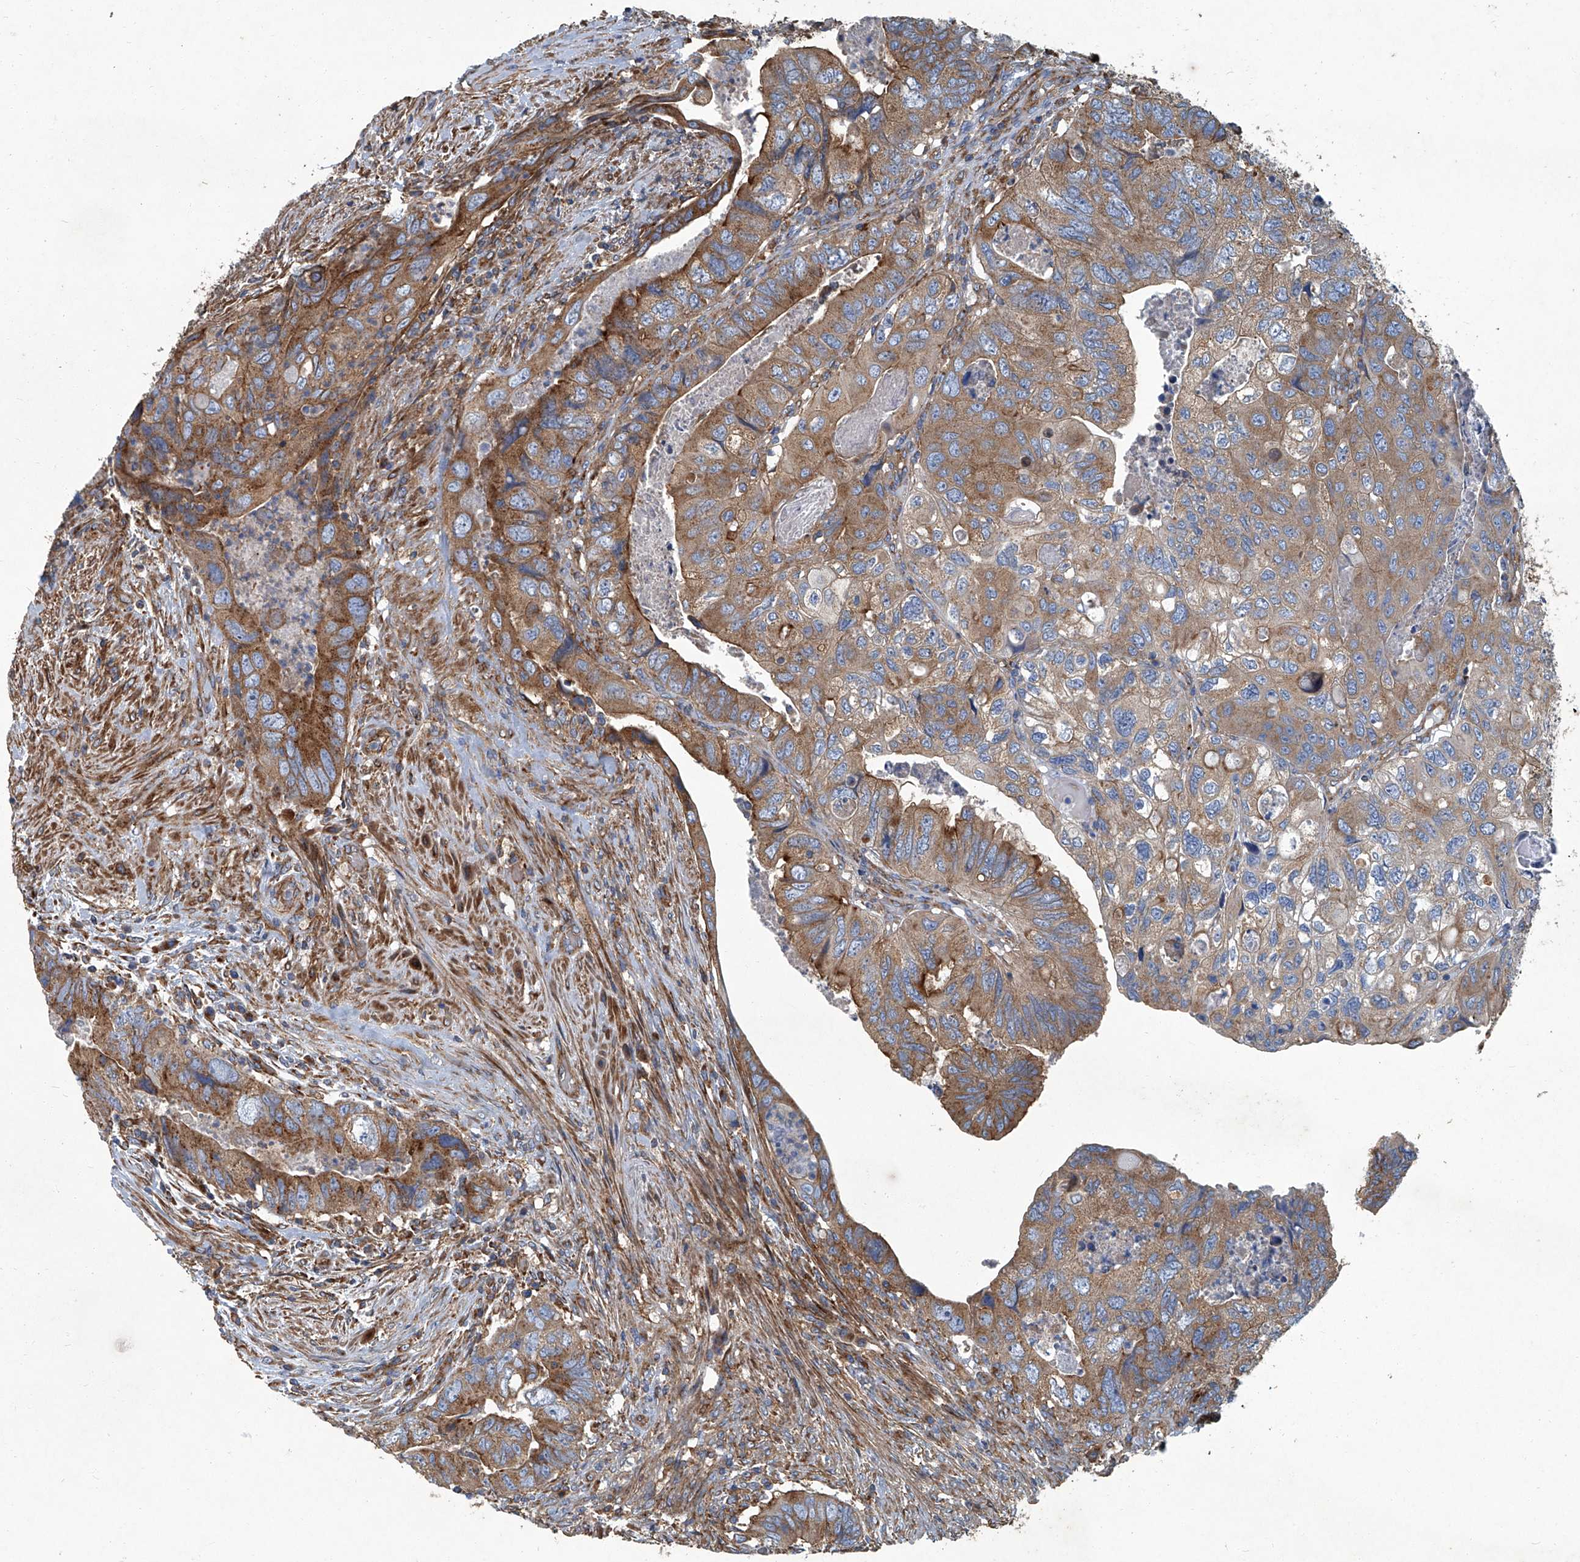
{"staining": {"intensity": "moderate", "quantity": ">75%", "location": "cytoplasmic/membranous"}, "tissue": "colorectal cancer", "cell_type": "Tumor cells", "image_type": "cancer", "snomed": [{"axis": "morphology", "description": "Adenocarcinoma, NOS"}, {"axis": "topography", "description": "Rectum"}], "caption": "Colorectal cancer stained with immunohistochemistry demonstrates moderate cytoplasmic/membranous staining in about >75% of tumor cells.", "gene": "PIGH", "patient": {"sex": "male", "age": 63}}